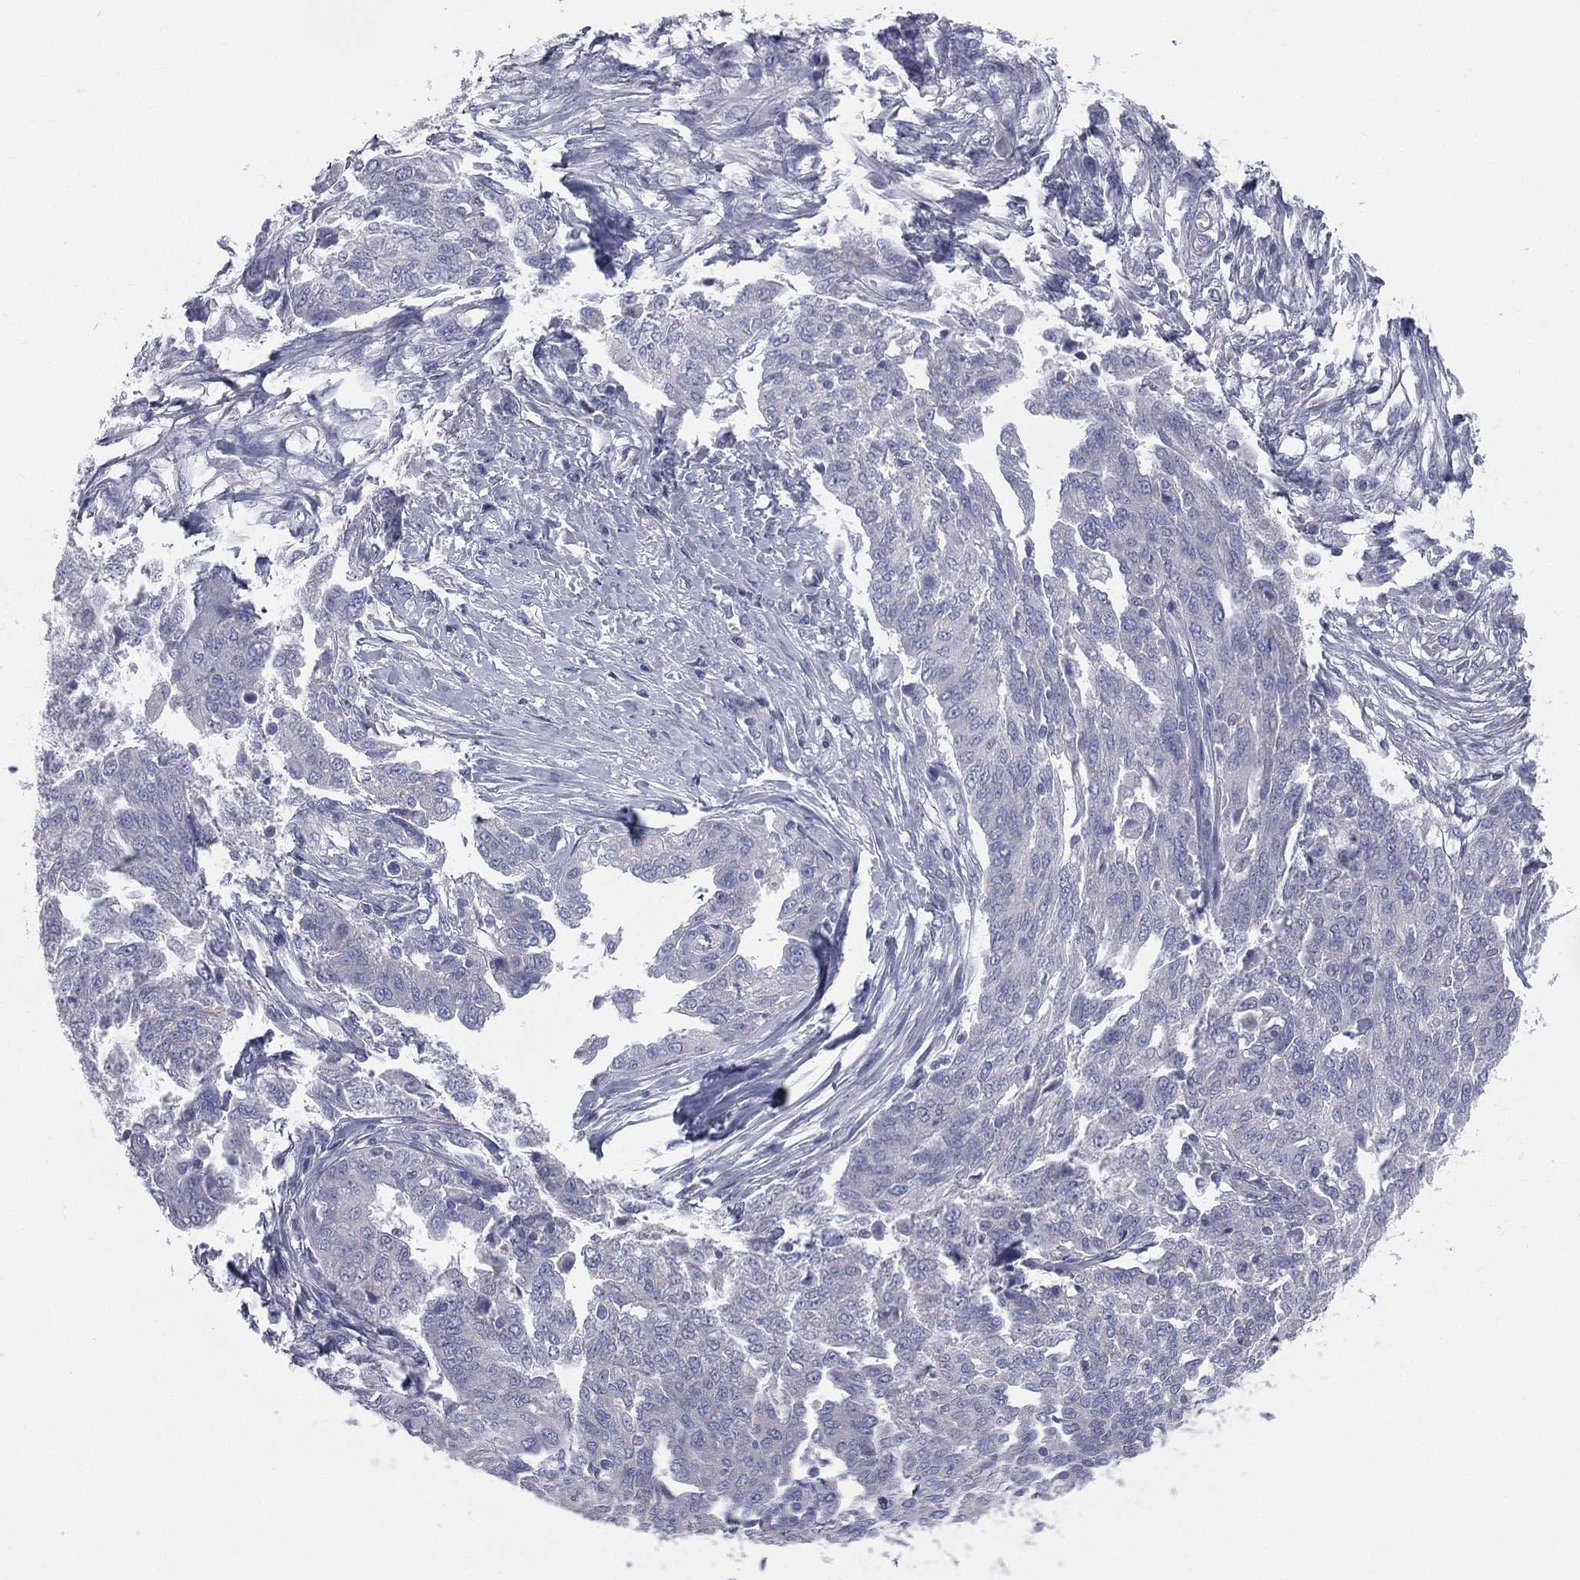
{"staining": {"intensity": "negative", "quantity": "none", "location": "none"}, "tissue": "ovarian cancer", "cell_type": "Tumor cells", "image_type": "cancer", "snomed": [{"axis": "morphology", "description": "Cystadenocarcinoma, serous, NOS"}, {"axis": "topography", "description": "Ovary"}], "caption": "DAB (3,3'-diaminobenzidine) immunohistochemical staining of human ovarian cancer demonstrates no significant positivity in tumor cells.", "gene": "STK31", "patient": {"sex": "female", "age": 67}}